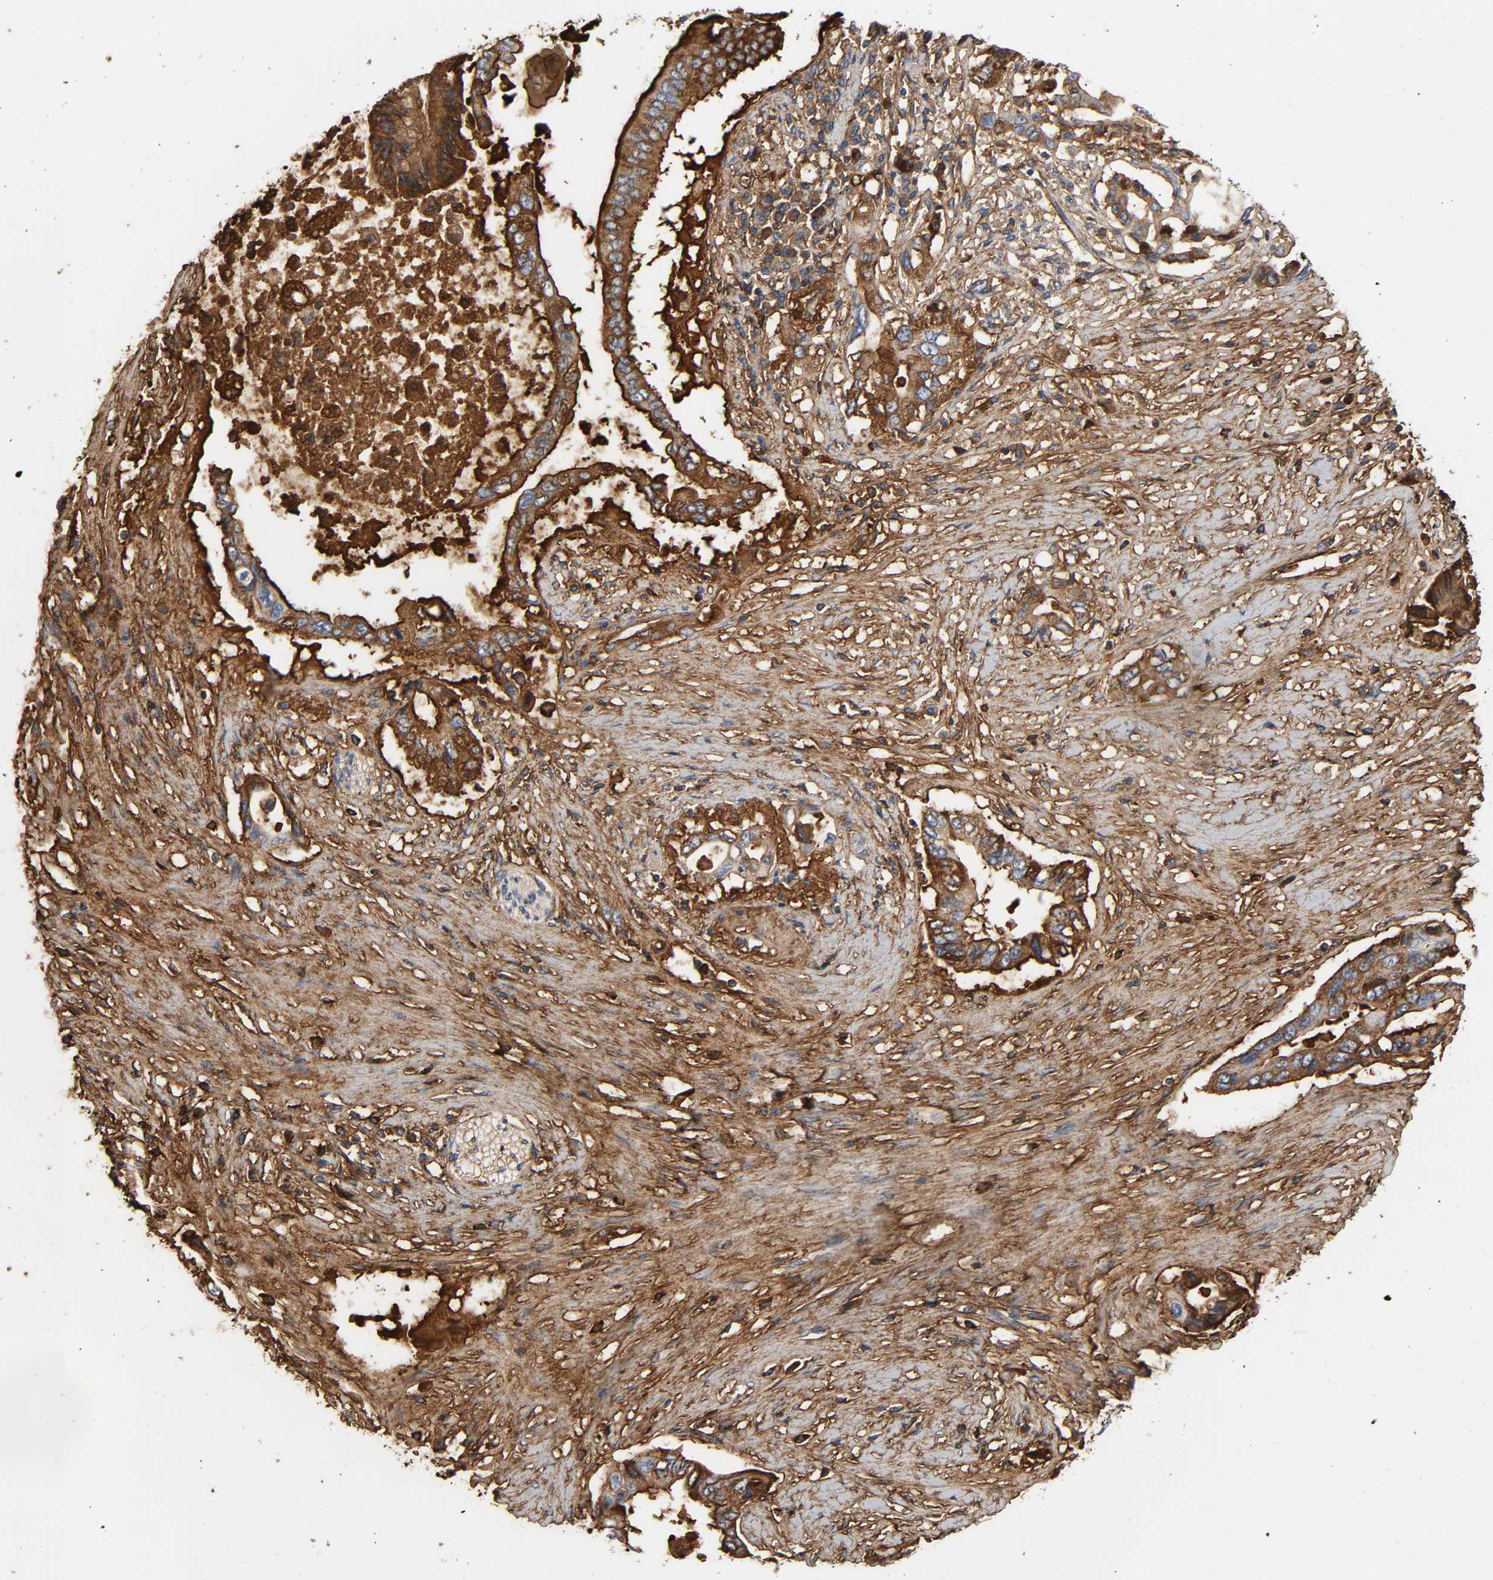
{"staining": {"intensity": "strong", "quantity": ">75%", "location": "cytoplasmic/membranous"}, "tissue": "pancreatic cancer", "cell_type": "Tumor cells", "image_type": "cancer", "snomed": [{"axis": "morphology", "description": "Adenocarcinoma, NOS"}, {"axis": "topography", "description": "Pancreas"}], "caption": "Immunohistochemical staining of human adenocarcinoma (pancreatic) displays high levels of strong cytoplasmic/membranous protein positivity in approximately >75% of tumor cells.", "gene": "FBLN1", "patient": {"sex": "female", "age": 57}}